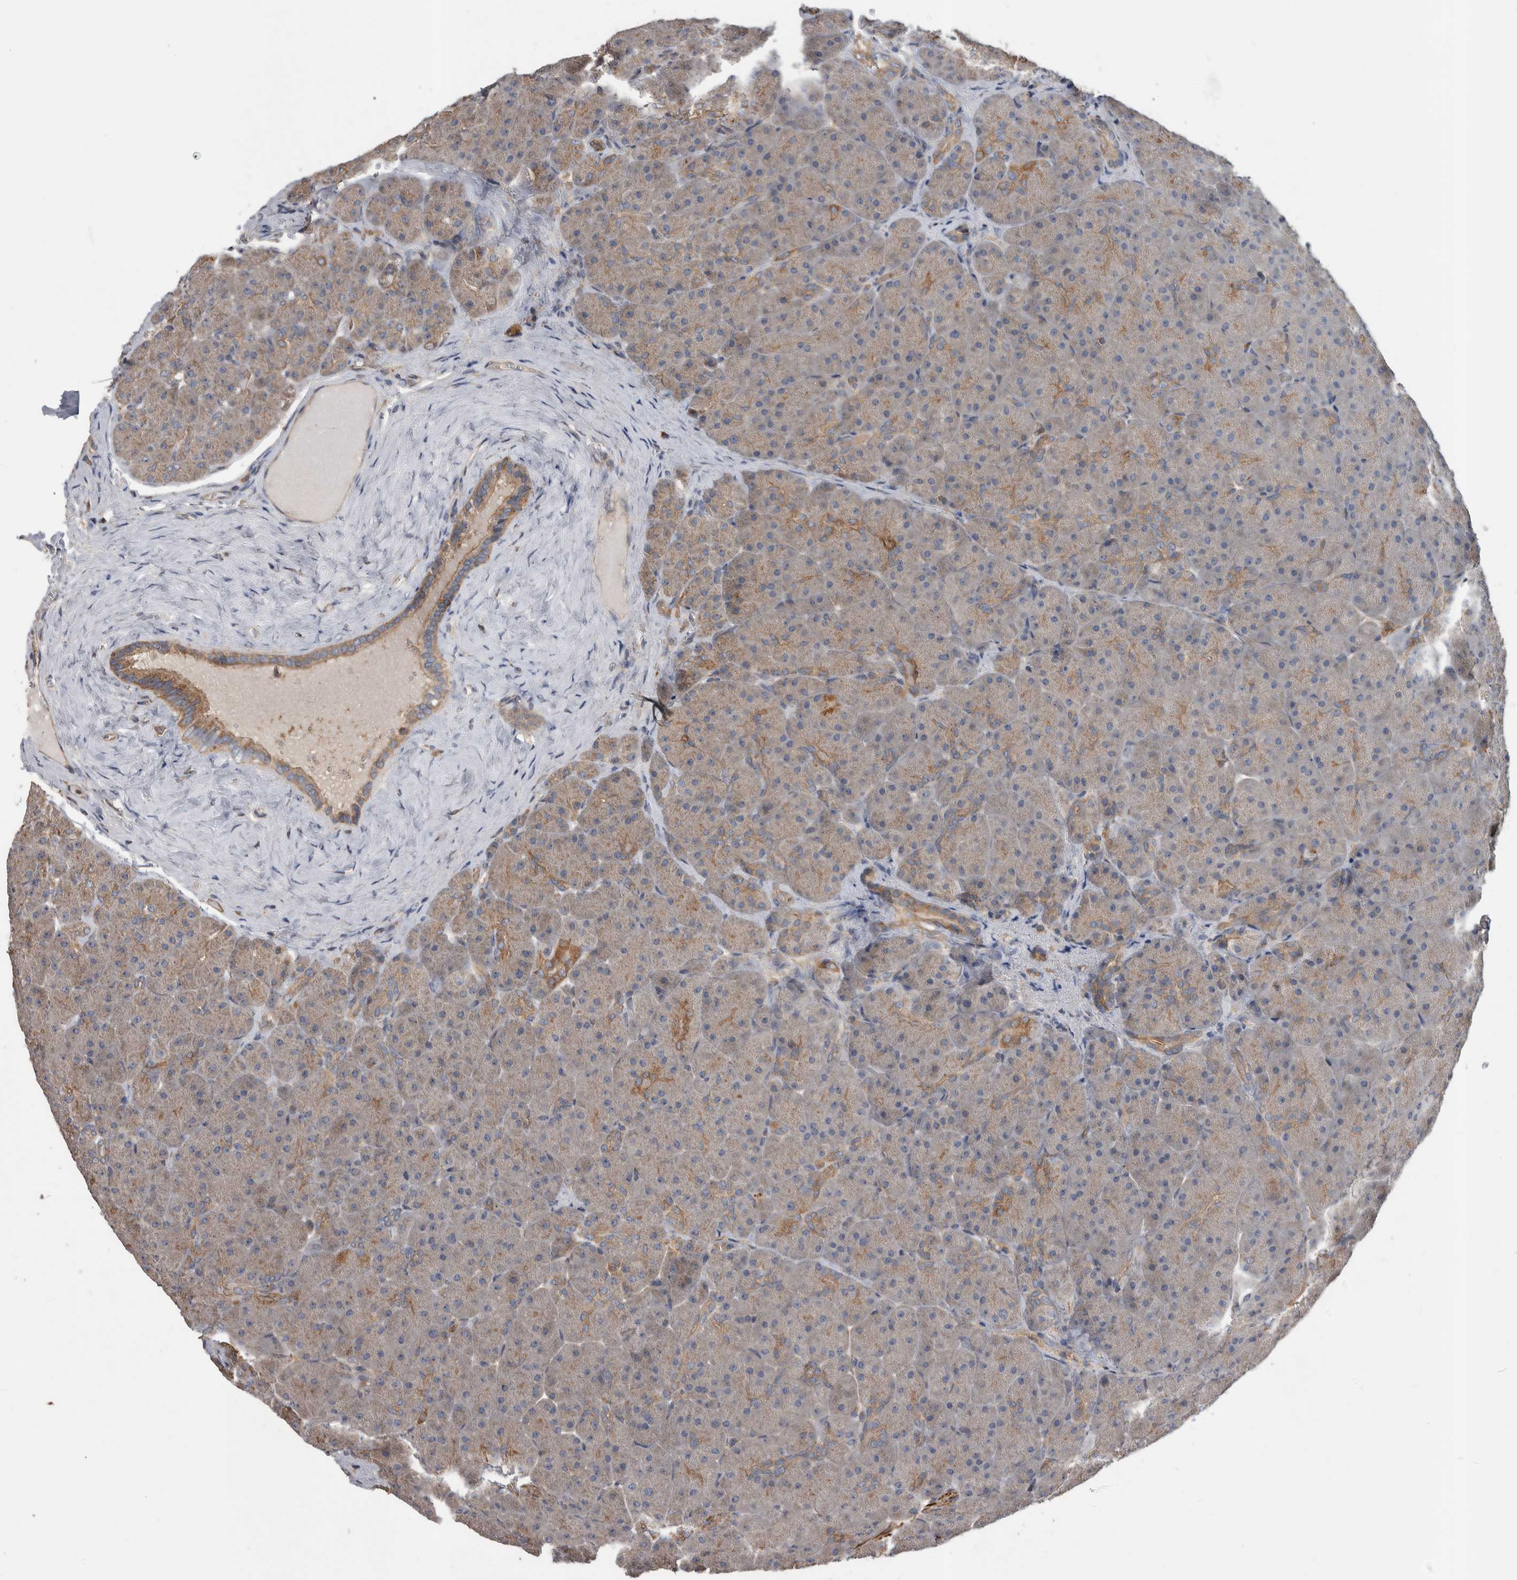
{"staining": {"intensity": "moderate", "quantity": "<25%", "location": "cytoplasmic/membranous"}, "tissue": "pancreas", "cell_type": "Exocrine glandular cells", "image_type": "normal", "snomed": [{"axis": "morphology", "description": "Normal tissue, NOS"}, {"axis": "topography", "description": "Pancreas"}], "caption": "The histopathology image exhibits staining of unremarkable pancreas, revealing moderate cytoplasmic/membranous protein expression (brown color) within exocrine glandular cells.", "gene": "SDCBP", "patient": {"sex": "male", "age": 66}}